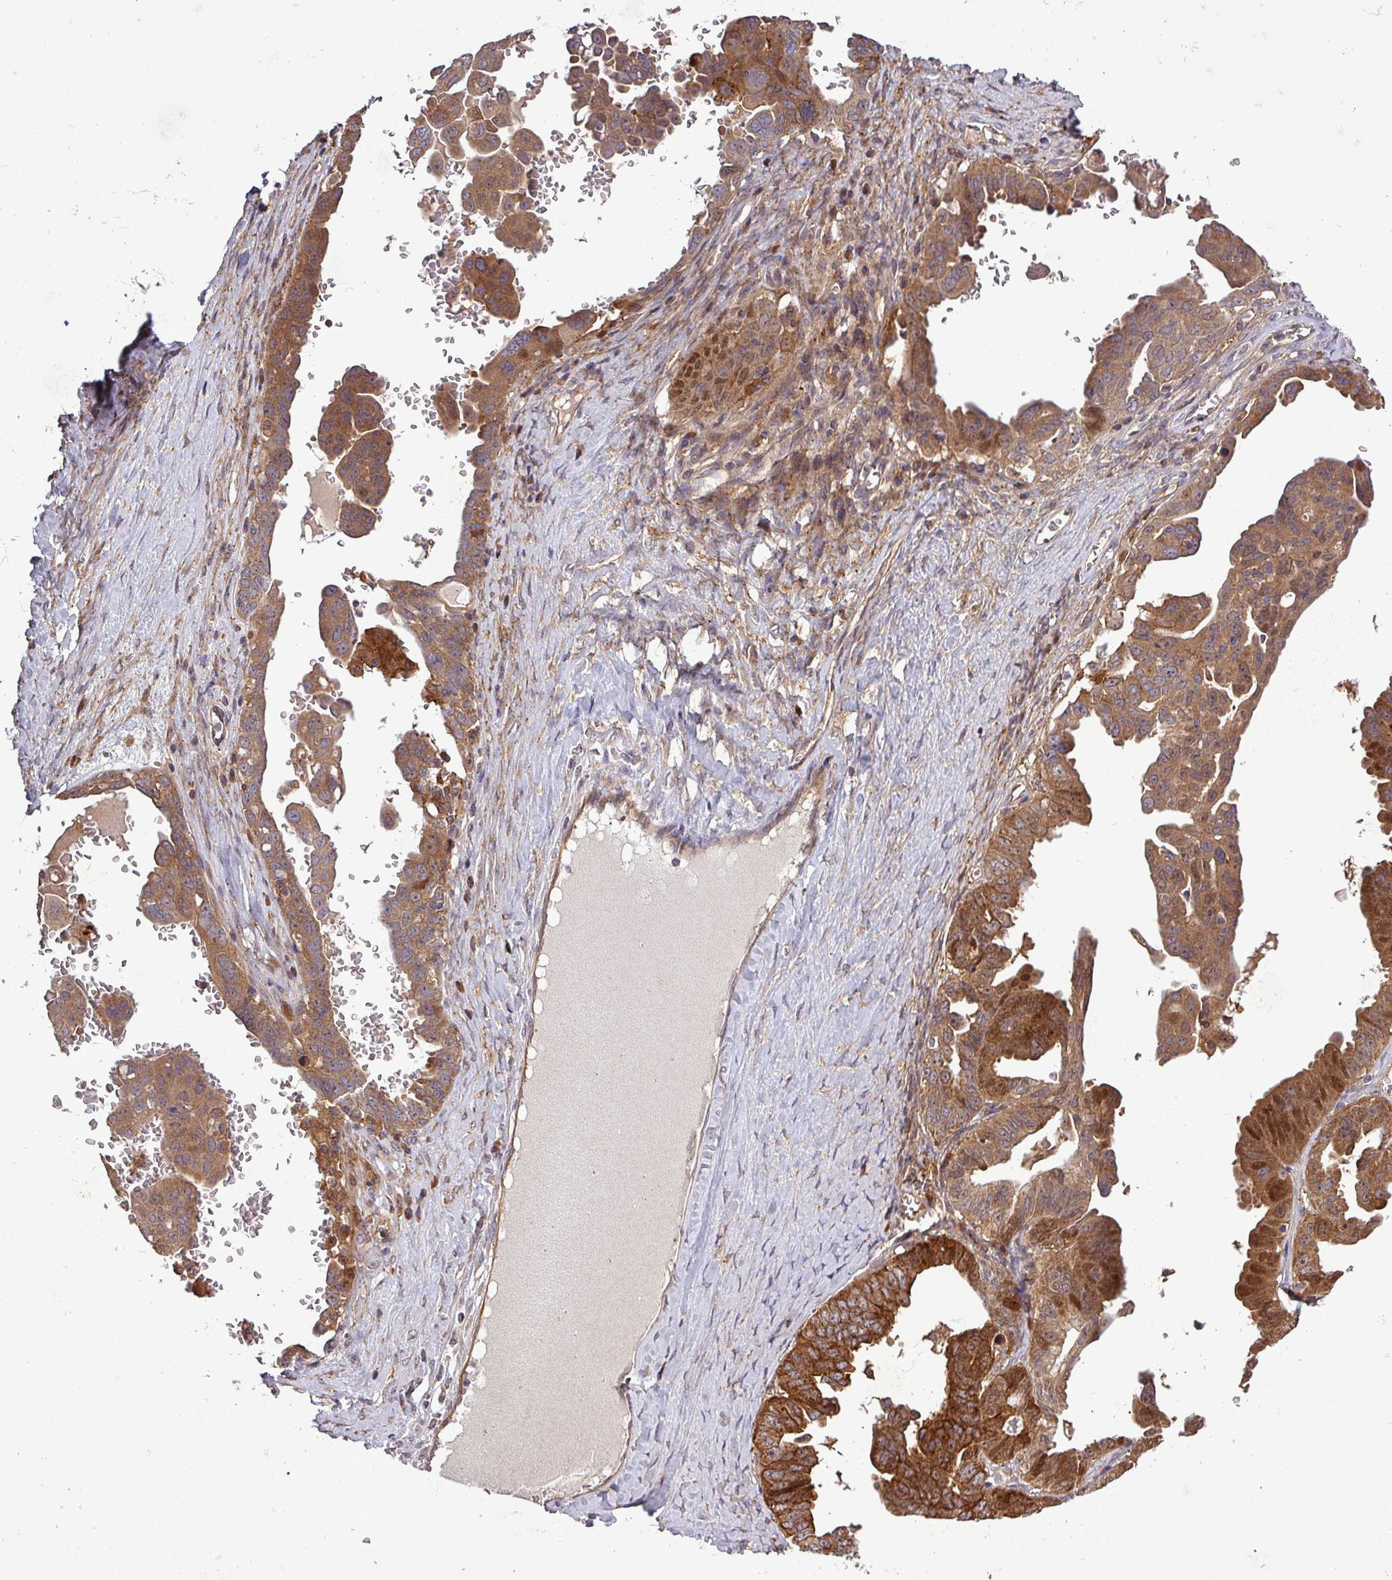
{"staining": {"intensity": "strong", "quantity": ">75%", "location": "cytoplasmic/membranous"}, "tissue": "ovarian cancer", "cell_type": "Tumor cells", "image_type": "cancer", "snomed": [{"axis": "morphology", "description": "Carcinoma, endometroid"}, {"axis": "topography", "description": "Ovary"}], "caption": "DAB immunohistochemical staining of human ovarian cancer demonstrates strong cytoplasmic/membranous protein staining in approximately >75% of tumor cells. (DAB (3,3'-diaminobenzidine) IHC with brightfield microscopy, high magnification).", "gene": "SIRPB2", "patient": {"sex": "female", "age": 62}}